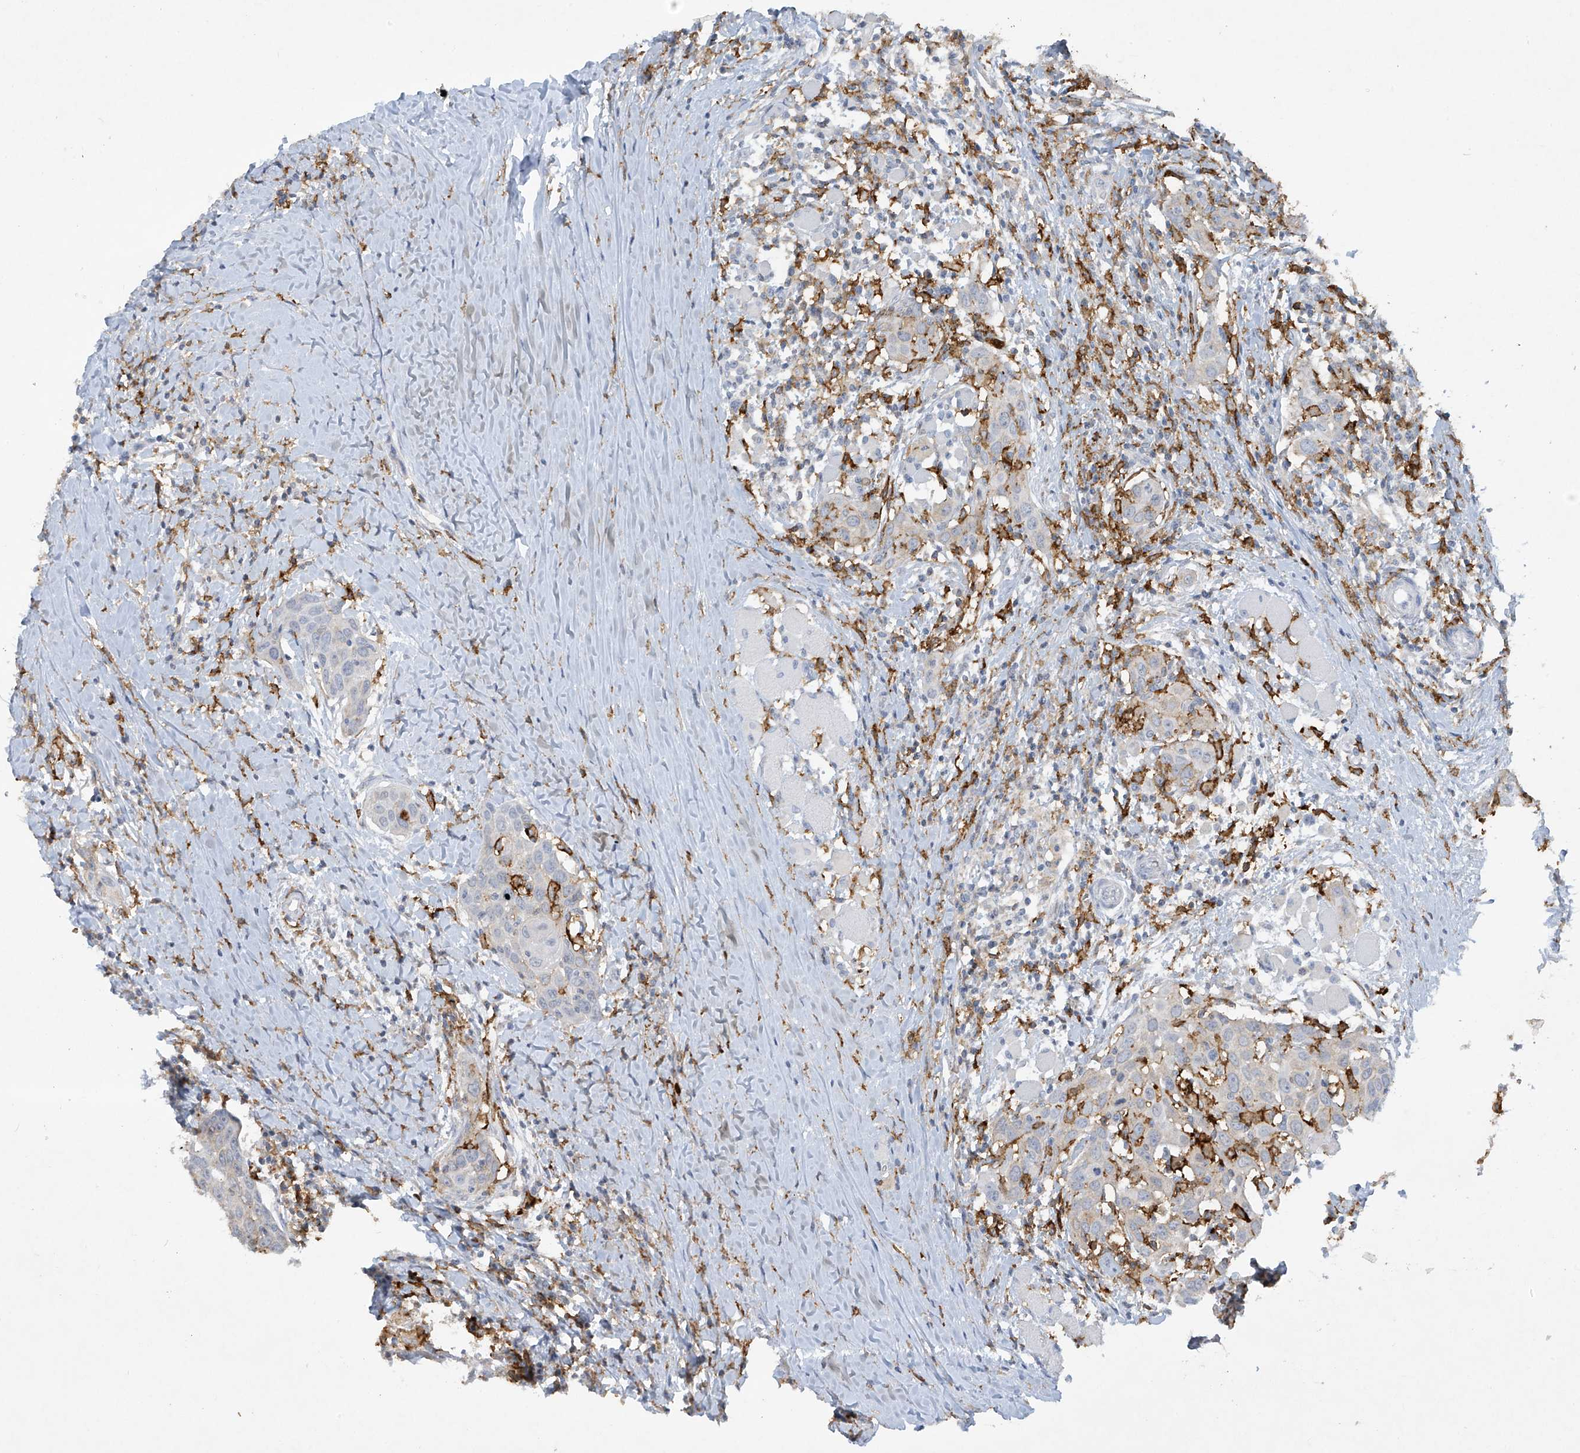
{"staining": {"intensity": "weak", "quantity": "<25%", "location": "cytoplasmic/membranous"}, "tissue": "head and neck cancer", "cell_type": "Tumor cells", "image_type": "cancer", "snomed": [{"axis": "morphology", "description": "Squamous cell carcinoma, NOS"}, {"axis": "topography", "description": "Oral tissue"}, {"axis": "topography", "description": "Head-Neck"}], "caption": "This is an immunohistochemistry (IHC) histopathology image of head and neck cancer (squamous cell carcinoma). There is no staining in tumor cells.", "gene": "FCGR3A", "patient": {"sex": "female", "age": 50}}